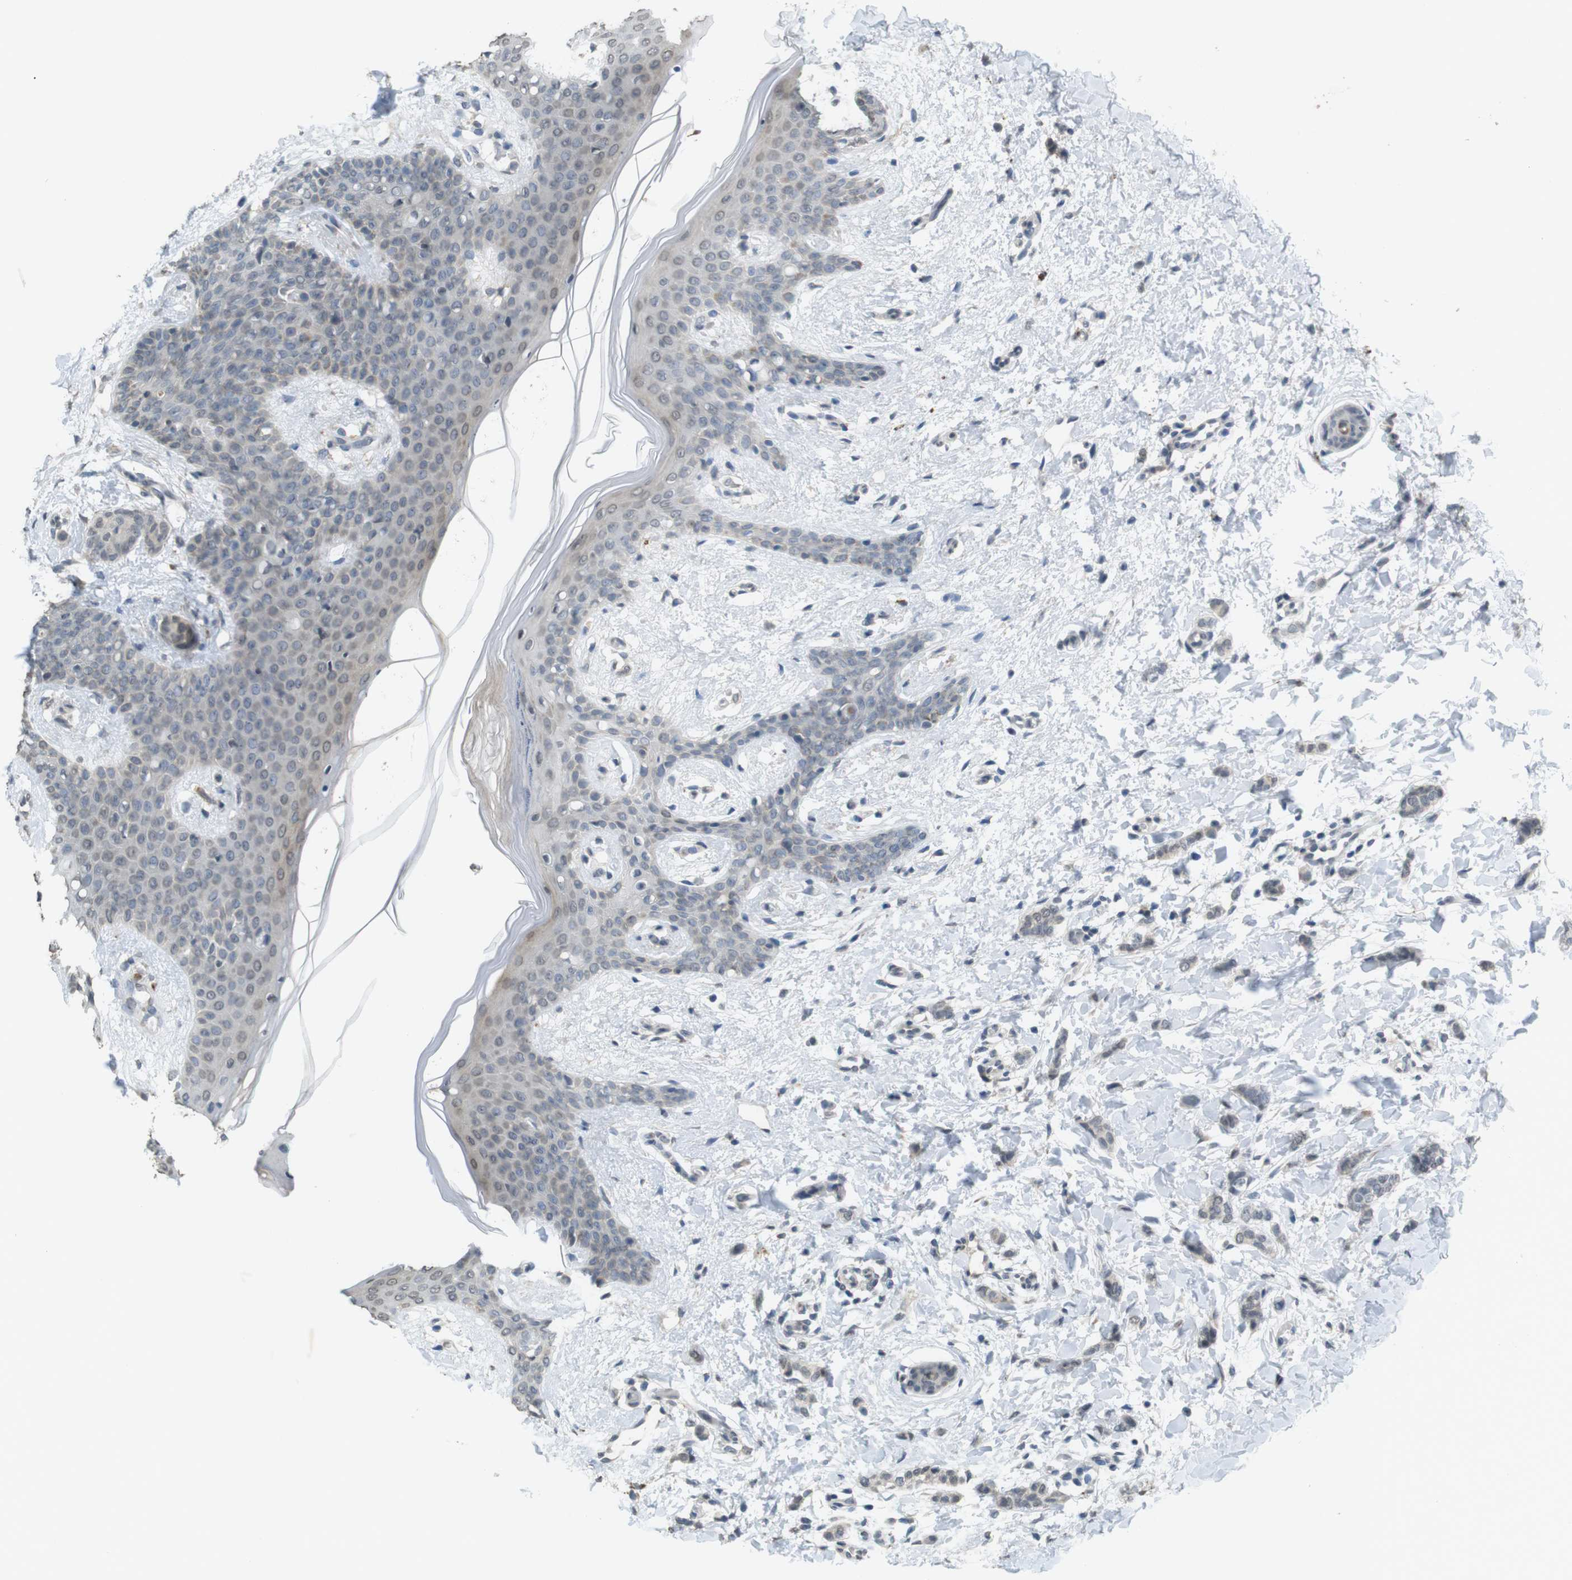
{"staining": {"intensity": "negative", "quantity": "none", "location": "none"}, "tissue": "breast cancer", "cell_type": "Tumor cells", "image_type": "cancer", "snomed": [{"axis": "morphology", "description": "Lobular carcinoma"}, {"axis": "topography", "description": "Skin"}, {"axis": "topography", "description": "Breast"}], "caption": "Immunohistochemical staining of human breast lobular carcinoma displays no significant expression in tumor cells.", "gene": "FZD10", "patient": {"sex": "female", "age": 46}}